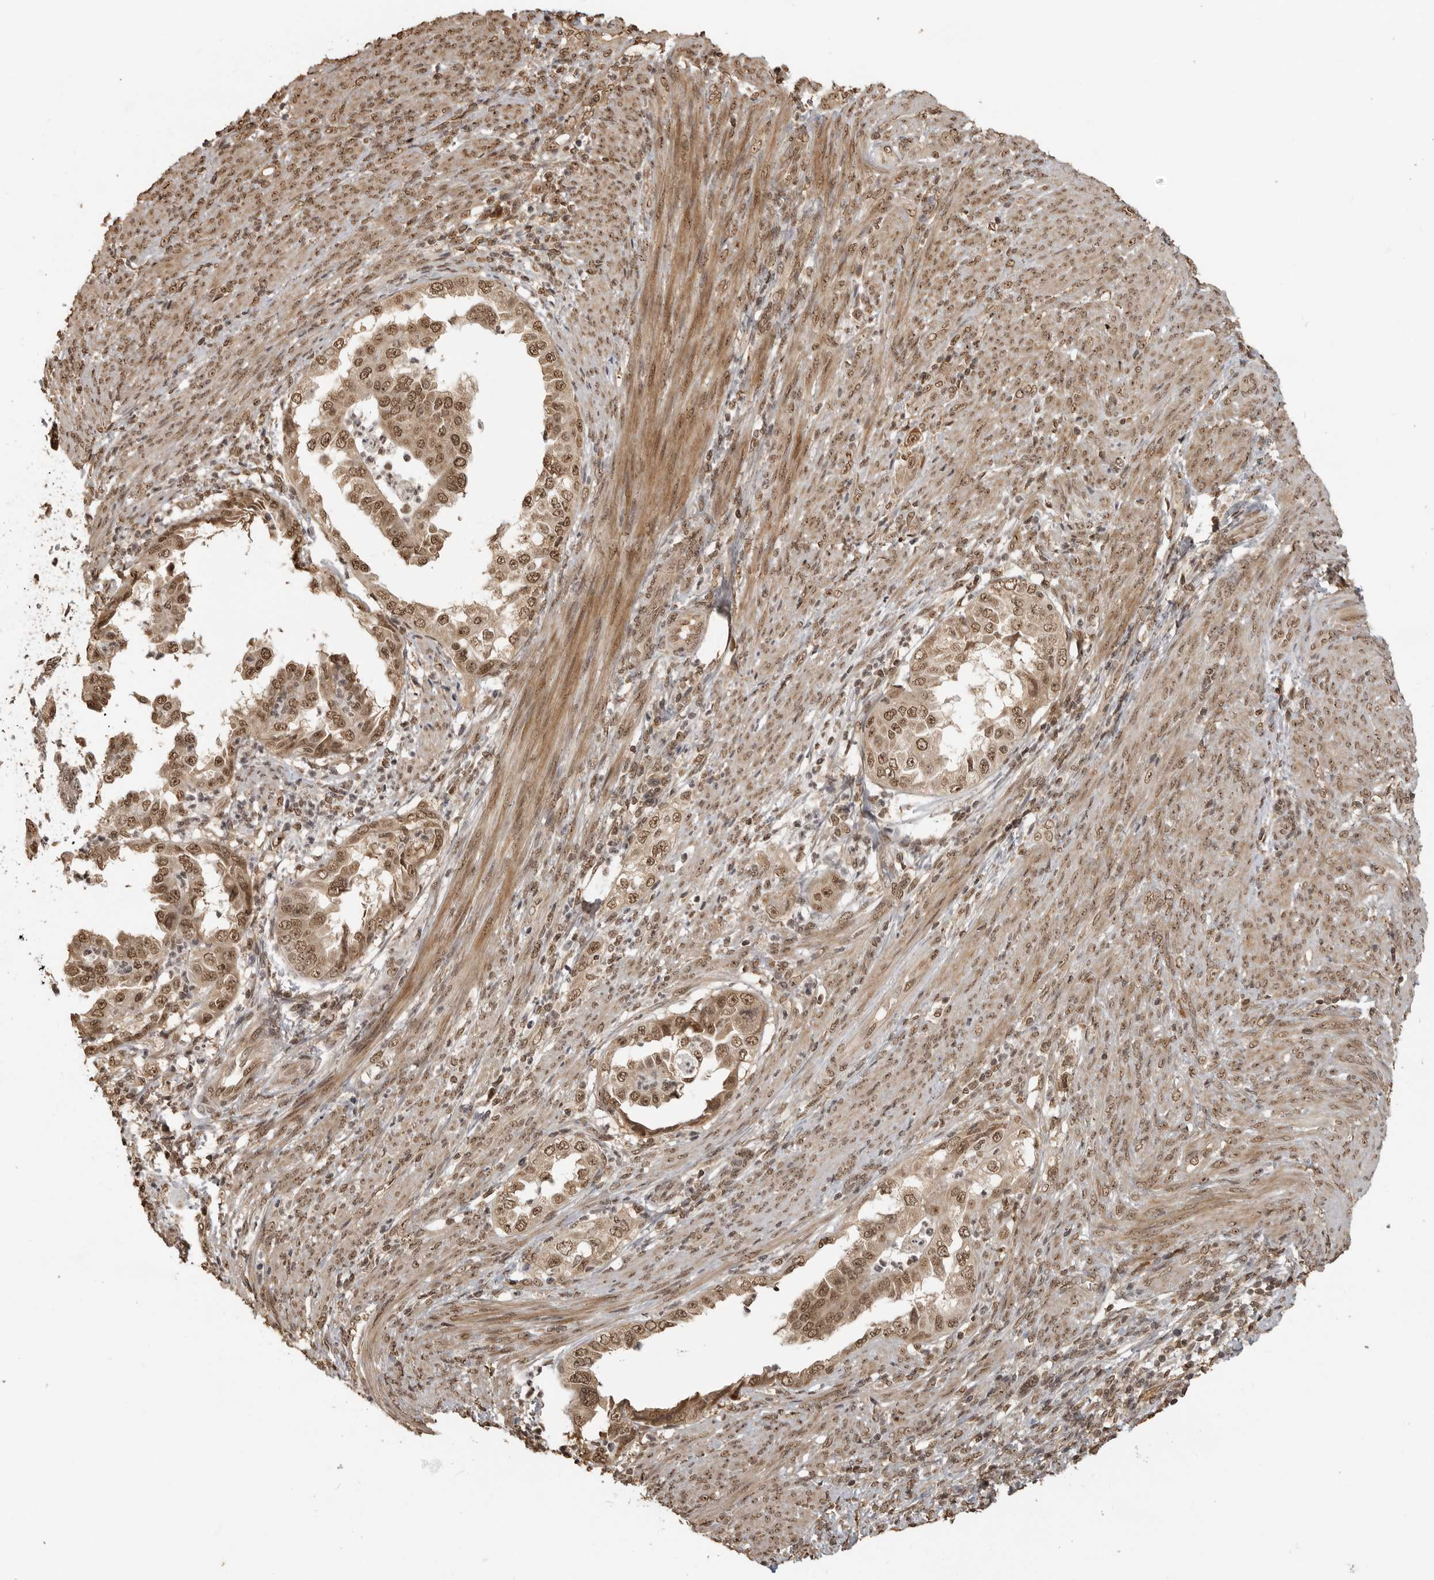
{"staining": {"intensity": "moderate", "quantity": ">75%", "location": "cytoplasmic/membranous,nuclear"}, "tissue": "endometrial cancer", "cell_type": "Tumor cells", "image_type": "cancer", "snomed": [{"axis": "morphology", "description": "Adenocarcinoma, NOS"}, {"axis": "topography", "description": "Endometrium"}], "caption": "Human endometrial adenocarcinoma stained with a brown dye shows moderate cytoplasmic/membranous and nuclear positive positivity in about >75% of tumor cells.", "gene": "CLOCK", "patient": {"sex": "female", "age": 85}}